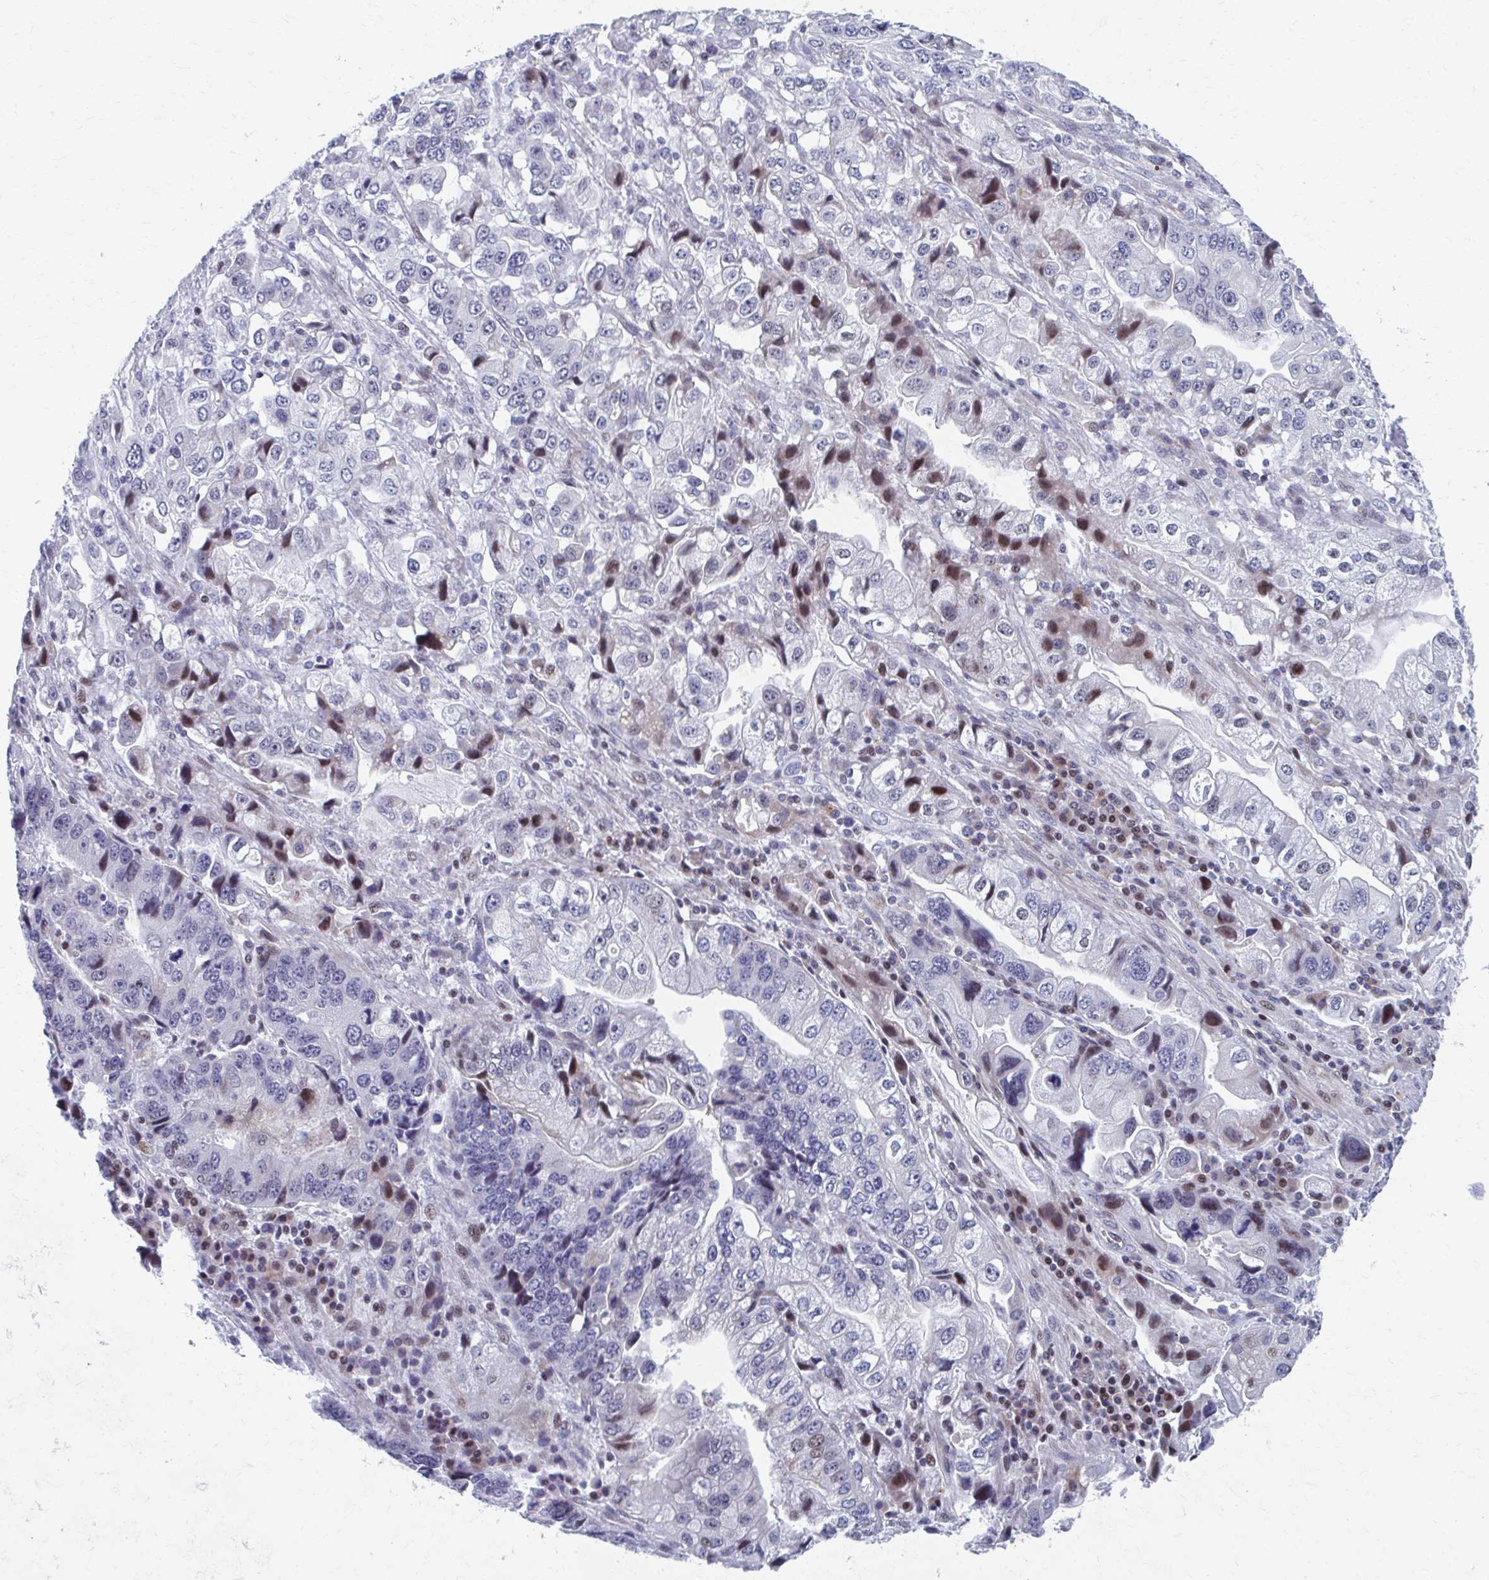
{"staining": {"intensity": "moderate", "quantity": "<25%", "location": "nuclear"}, "tissue": "stomach cancer", "cell_type": "Tumor cells", "image_type": "cancer", "snomed": [{"axis": "morphology", "description": "Adenocarcinoma, NOS"}, {"axis": "topography", "description": "Stomach, lower"}], "caption": "Human stomach adenocarcinoma stained for a protein (brown) reveals moderate nuclear positive positivity in about <25% of tumor cells.", "gene": "ABHD16B", "patient": {"sex": "female", "age": 93}}